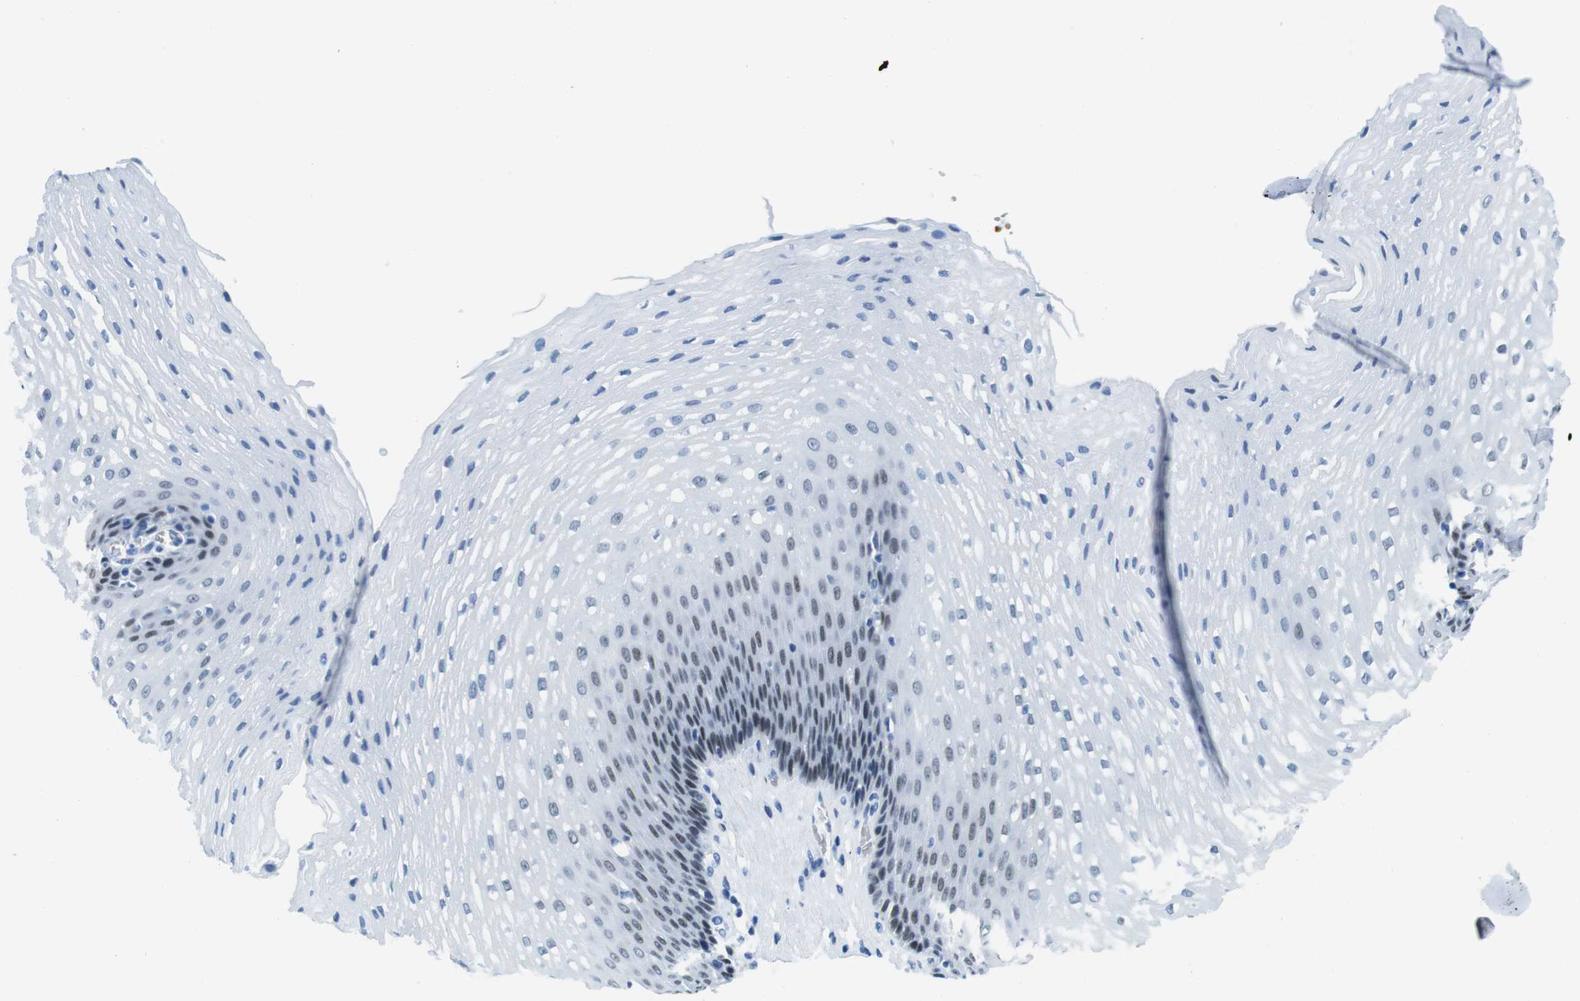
{"staining": {"intensity": "weak", "quantity": "25%-75%", "location": "nuclear"}, "tissue": "esophagus", "cell_type": "Squamous epithelial cells", "image_type": "normal", "snomed": [{"axis": "morphology", "description": "Normal tissue, NOS"}, {"axis": "topography", "description": "Esophagus"}], "caption": "Immunohistochemical staining of unremarkable esophagus reveals low levels of weak nuclear positivity in approximately 25%-75% of squamous epithelial cells.", "gene": "TFAP2C", "patient": {"sex": "male", "age": 48}}